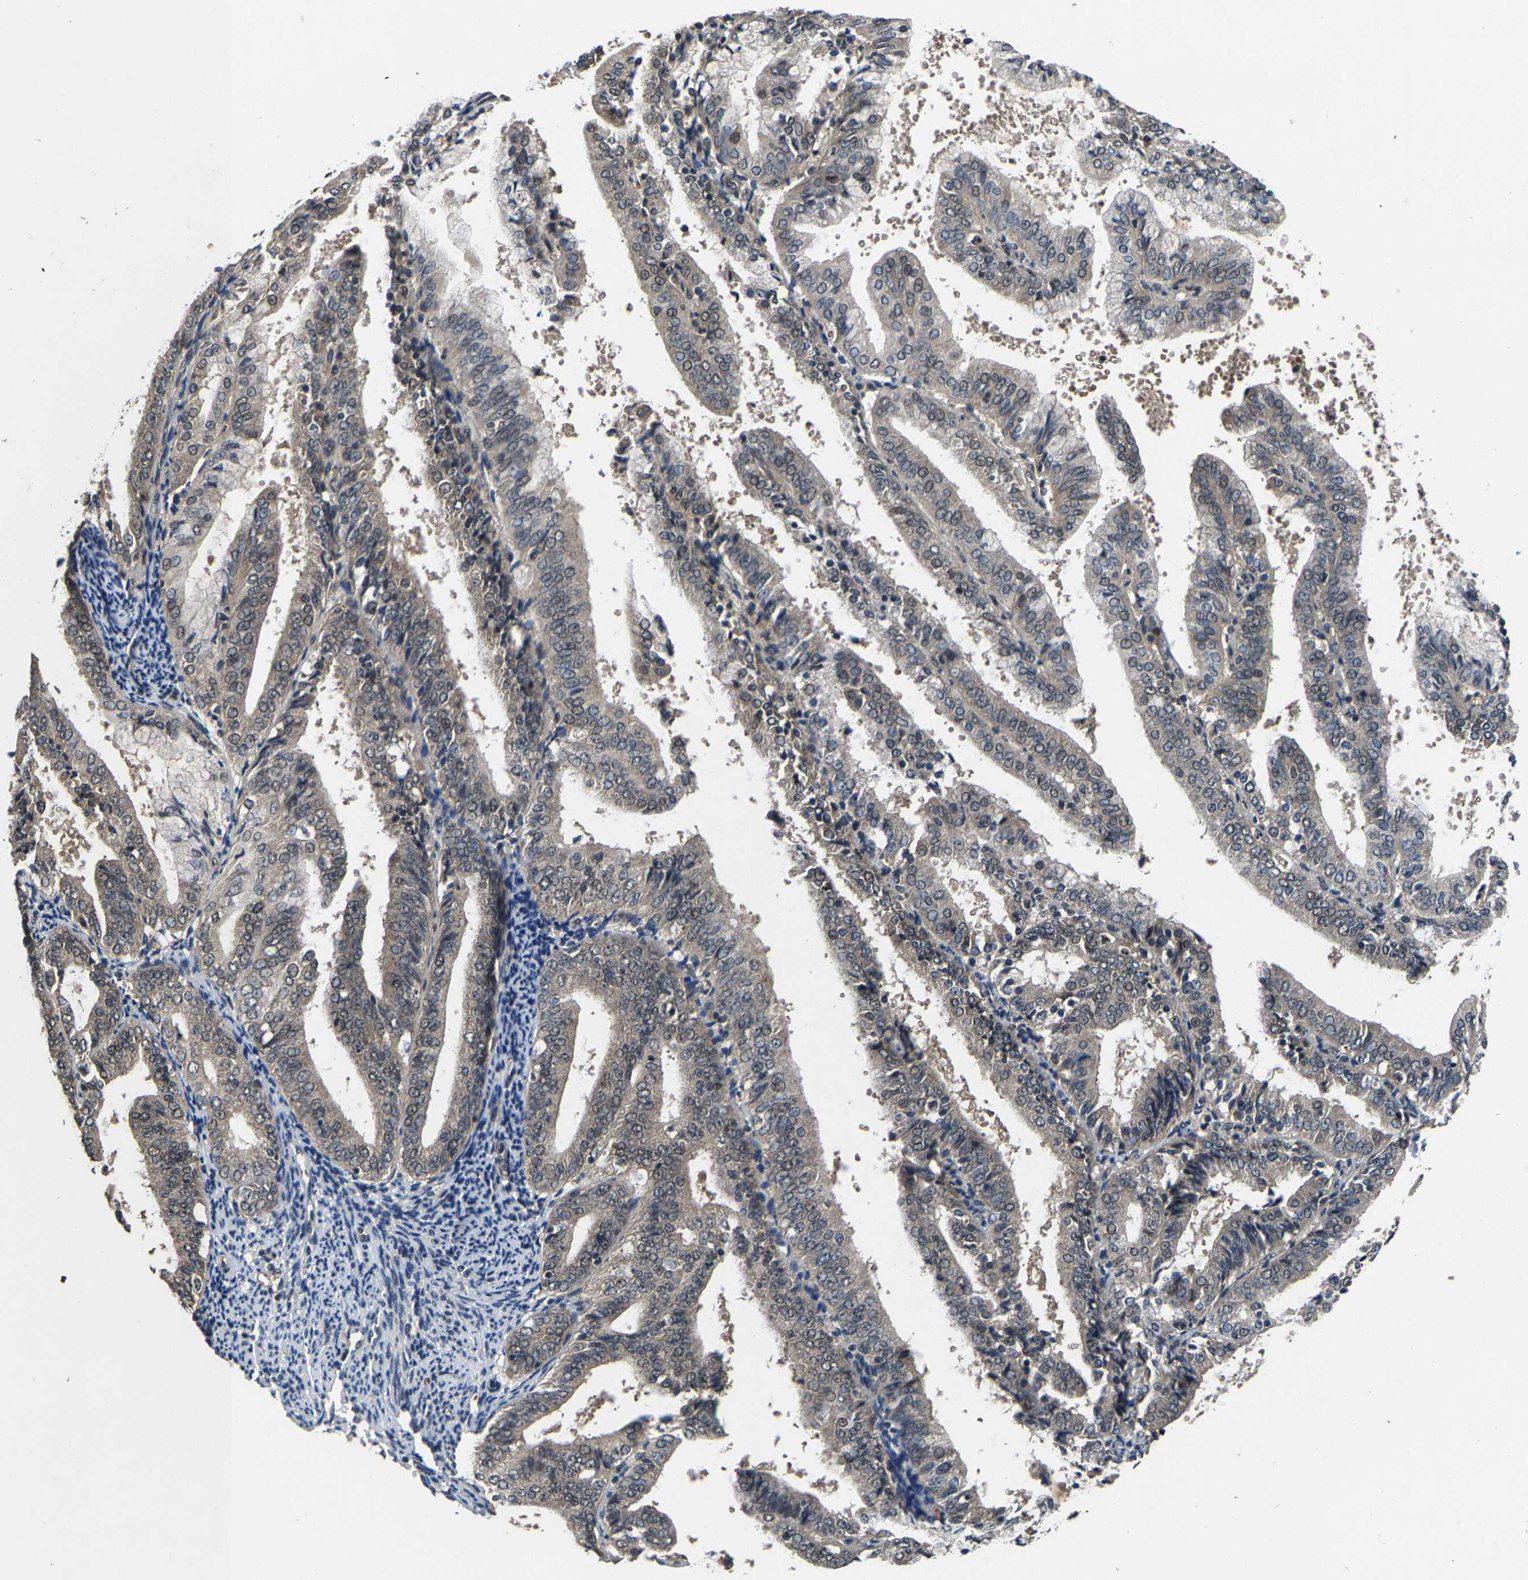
{"staining": {"intensity": "weak", "quantity": ">75%", "location": "cytoplasmic/membranous,nuclear"}, "tissue": "endometrial cancer", "cell_type": "Tumor cells", "image_type": "cancer", "snomed": [{"axis": "morphology", "description": "Adenocarcinoma, NOS"}, {"axis": "topography", "description": "Endometrium"}], "caption": "Human endometrial adenocarcinoma stained with a brown dye displays weak cytoplasmic/membranous and nuclear positive expression in approximately >75% of tumor cells.", "gene": "HUWE1", "patient": {"sex": "female", "age": 63}}